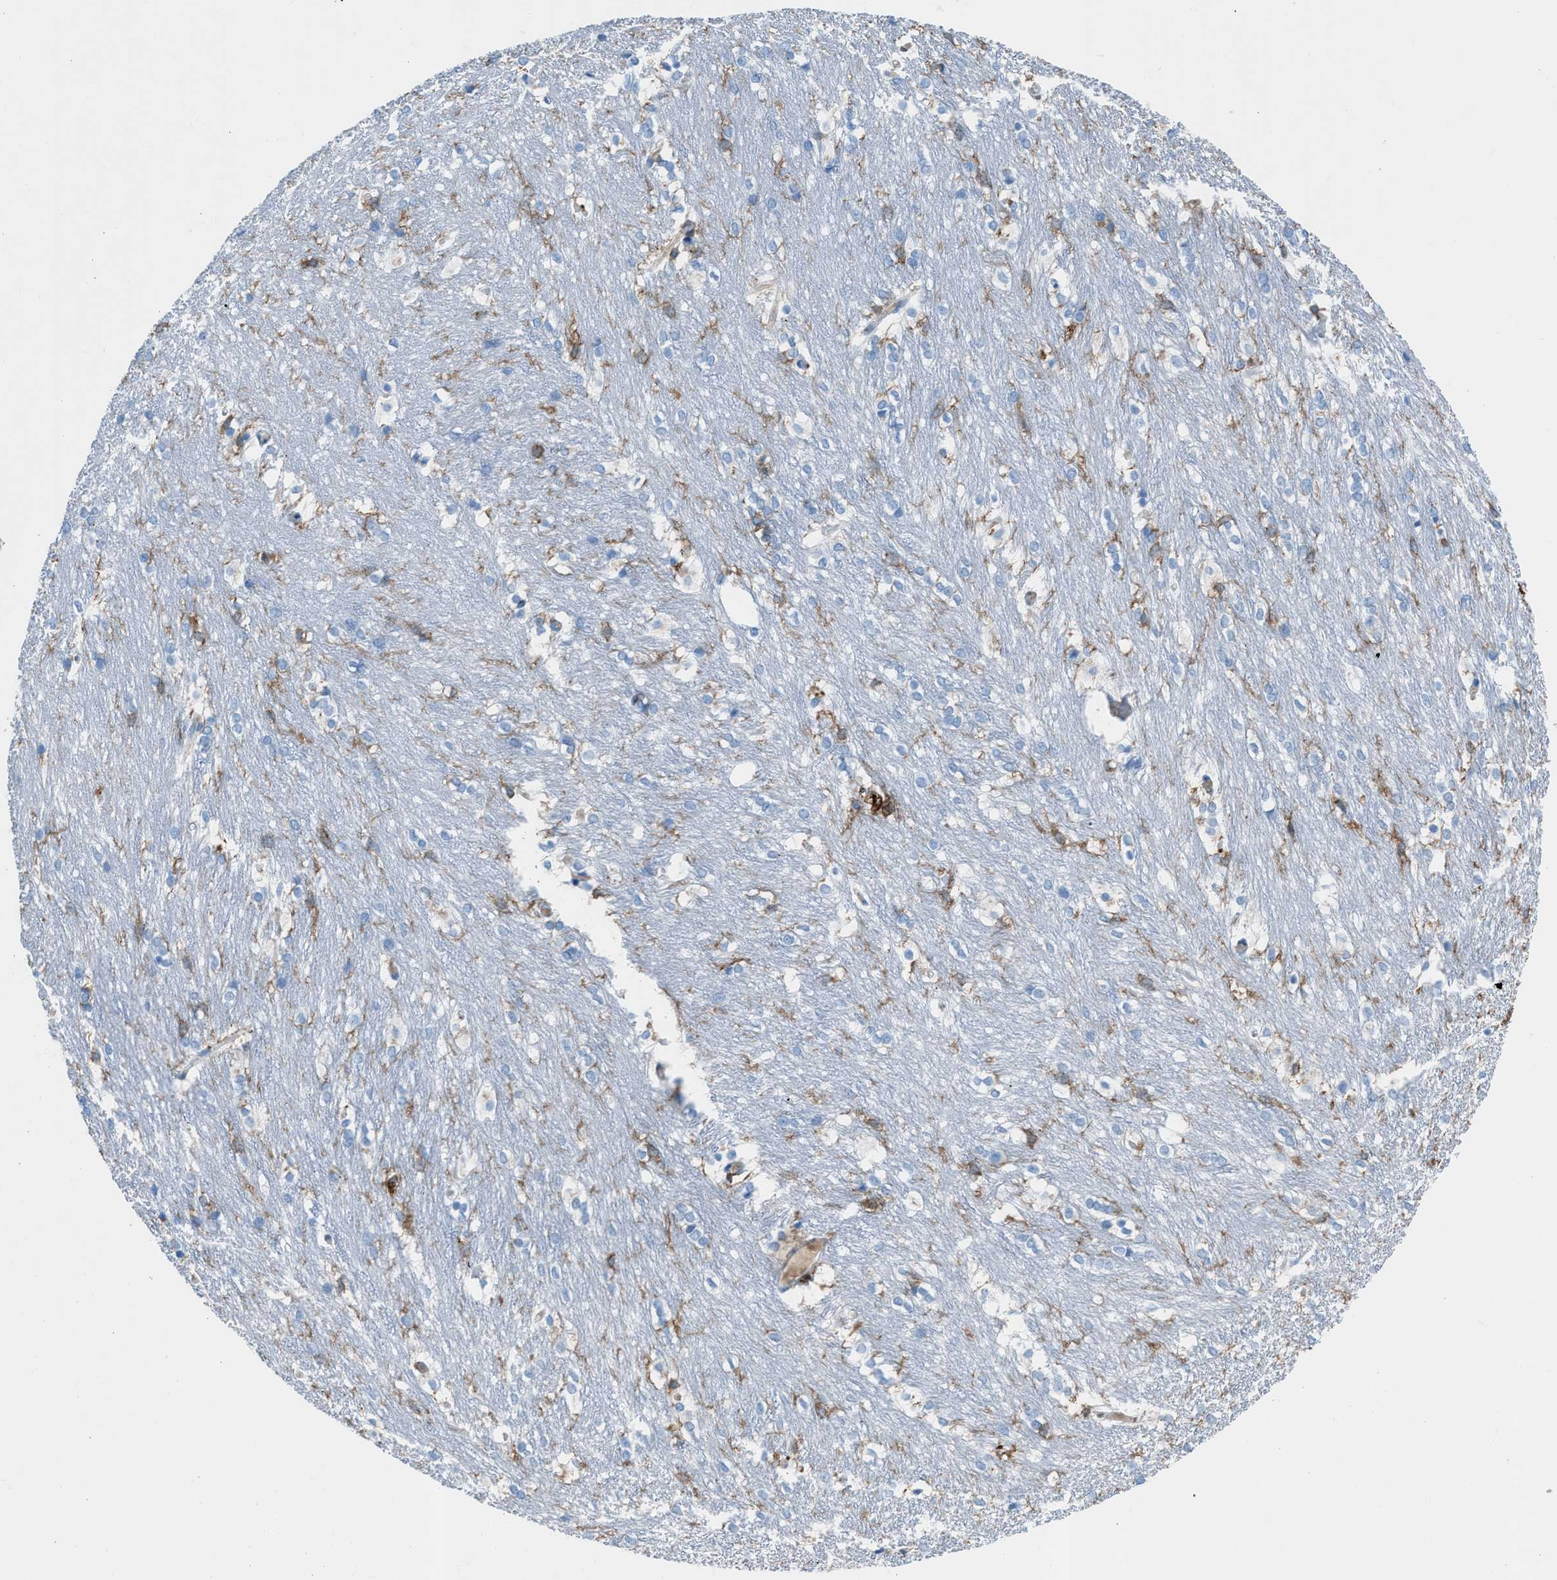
{"staining": {"intensity": "moderate", "quantity": "<25%", "location": "cytoplasmic/membranous"}, "tissue": "caudate", "cell_type": "Glial cells", "image_type": "normal", "snomed": [{"axis": "morphology", "description": "Normal tissue, NOS"}, {"axis": "topography", "description": "Lateral ventricle wall"}], "caption": "Normal caudate exhibits moderate cytoplasmic/membranous staining in approximately <25% of glial cells, visualized by immunohistochemistry.", "gene": "ITGB2", "patient": {"sex": "female", "age": 19}}